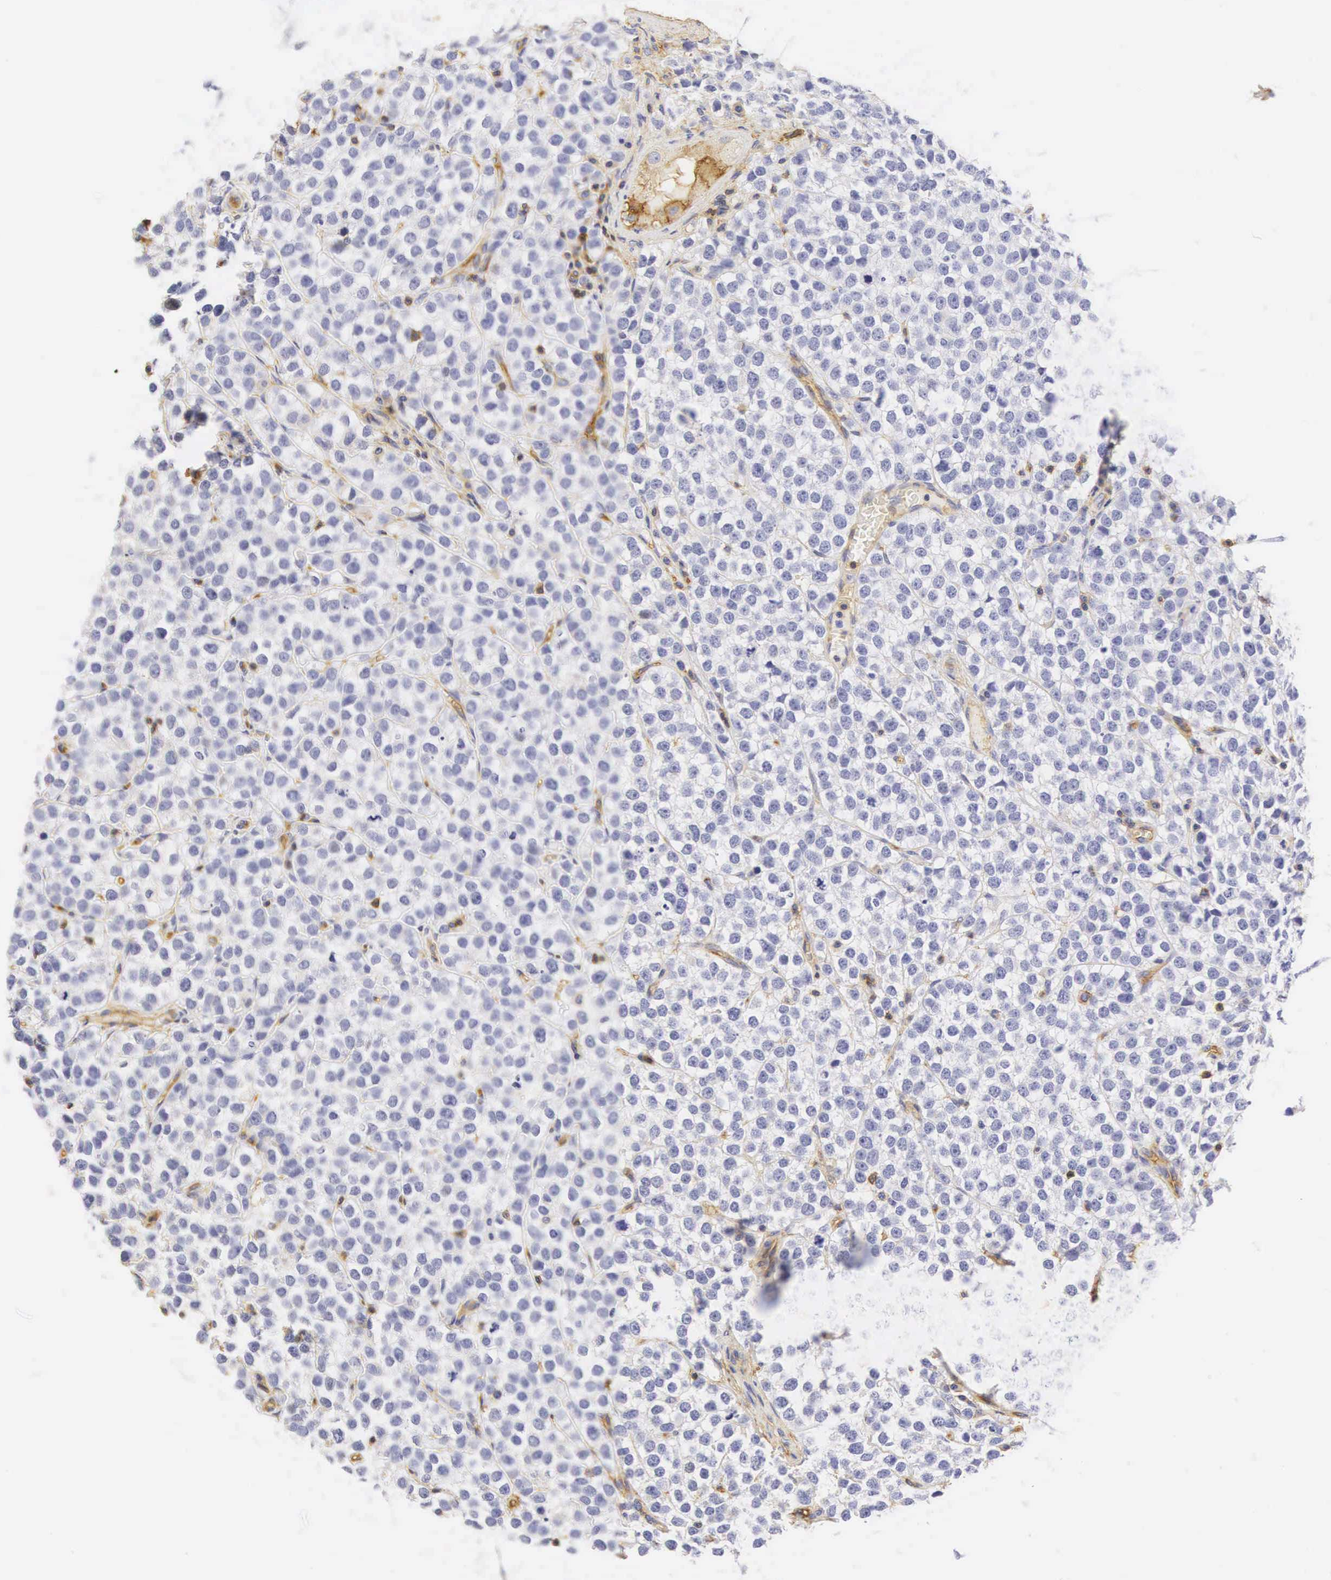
{"staining": {"intensity": "negative", "quantity": "none", "location": "none"}, "tissue": "testis cancer", "cell_type": "Tumor cells", "image_type": "cancer", "snomed": [{"axis": "morphology", "description": "Seminoma, NOS"}, {"axis": "topography", "description": "Testis"}], "caption": "A high-resolution histopathology image shows immunohistochemistry staining of seminoma (testis), which shows no significant staining in tumor cells.", "gene": "CD99", "patient": {"sex": "male", "age": 25}}